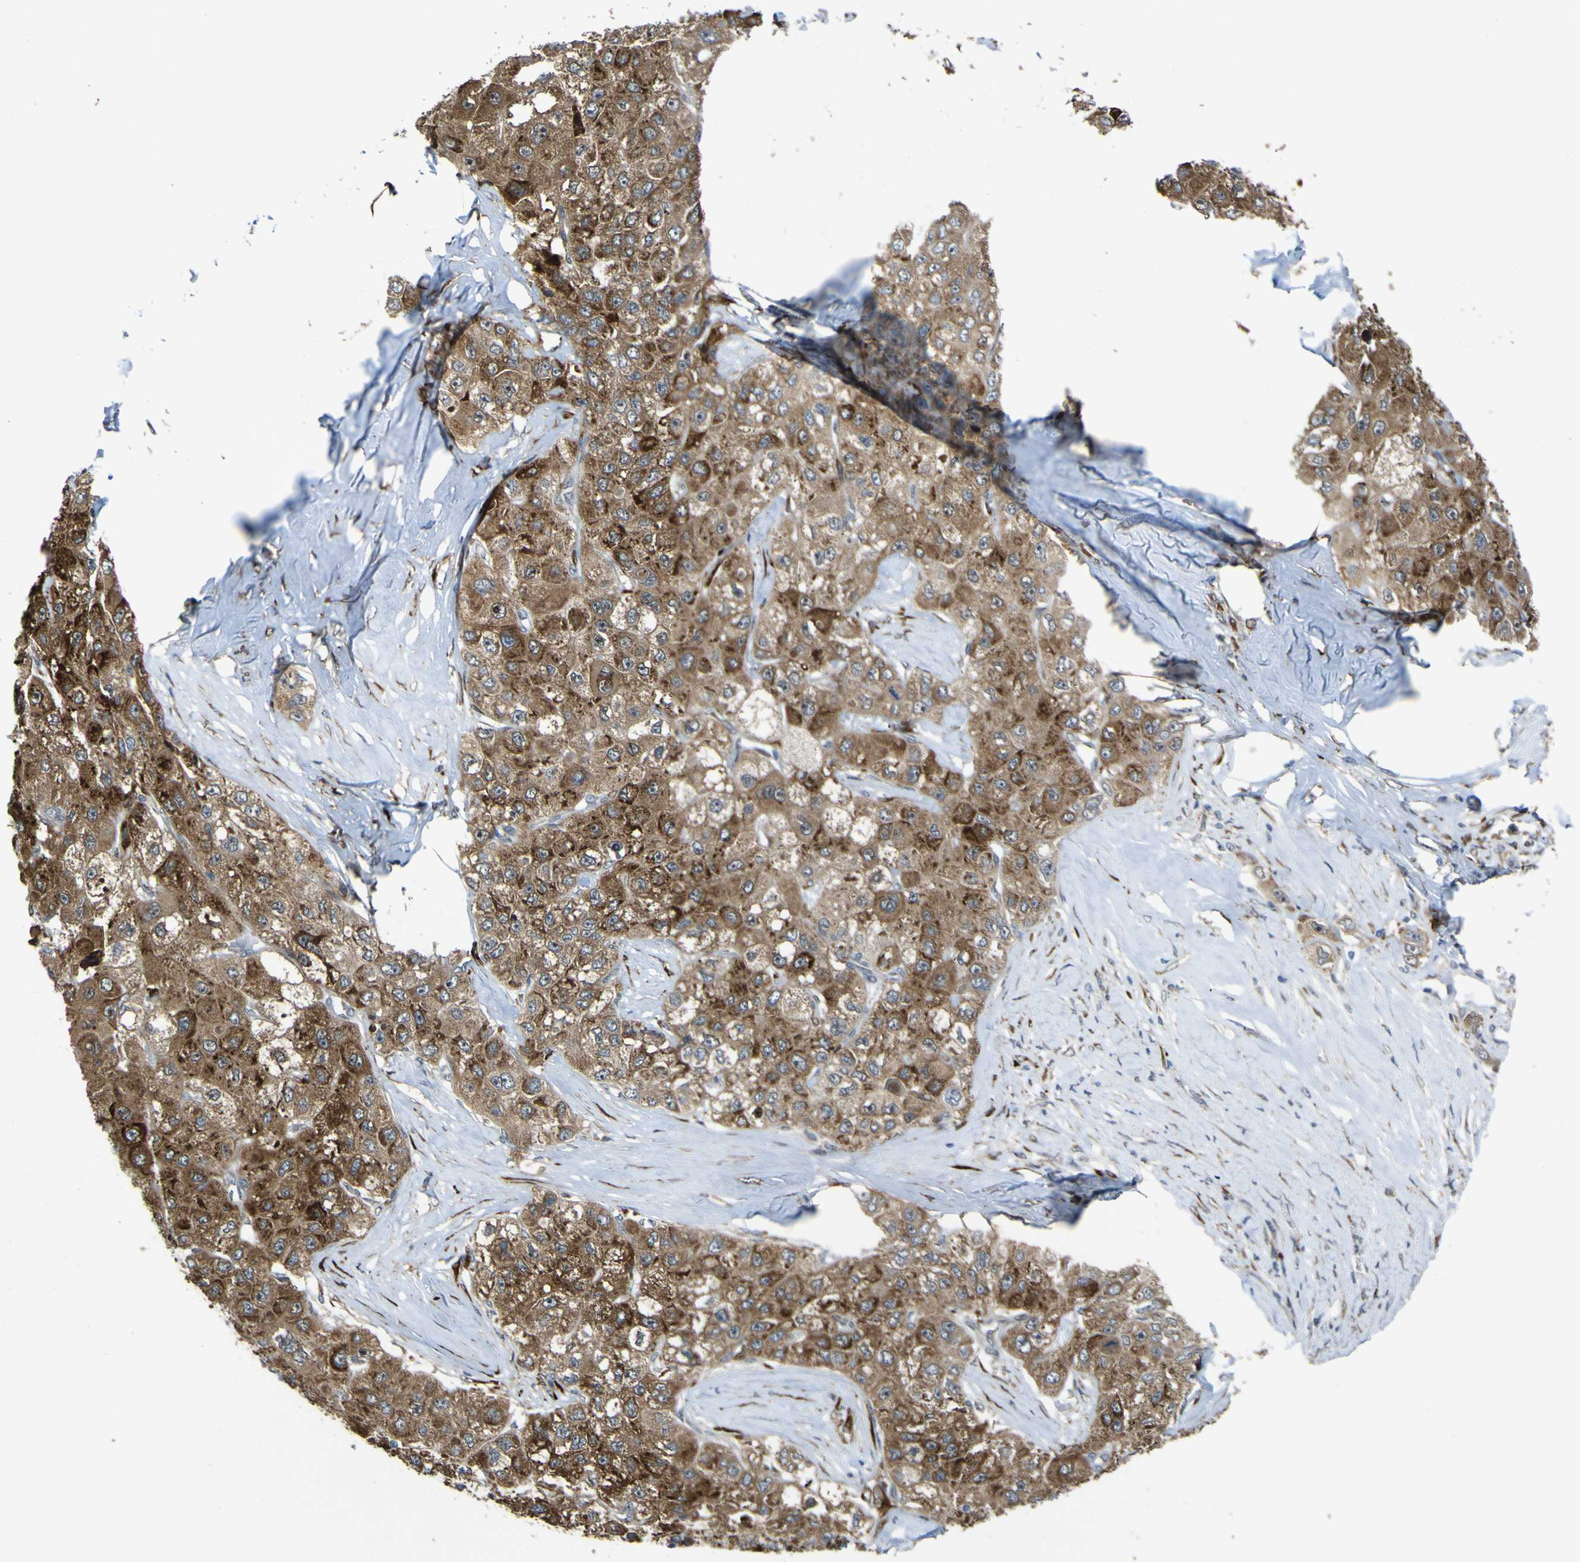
{"staining": {"intensity": "moderate", "quantity": ">75%", "location": "cytoplasmic/membranous"}, "tissue": "liver cancer", "cell_type": "Tumor cells", "image_type": "cancer", "snomed": [{"axis": "morphology", "description": "Carcinoma, Hepatocellular, NOS"}, {"axis": "topography", "description": "Liver"}], "caption": "Immunohistochemistry (IHC) of hepatocellular carcinoma (liver) exhibits medium levels of moderate cytoplasmic/membranous staining in about >75% of tumor cells.", "gene": "LBHD1", "patient": {"sex": "male", "age": 80}}